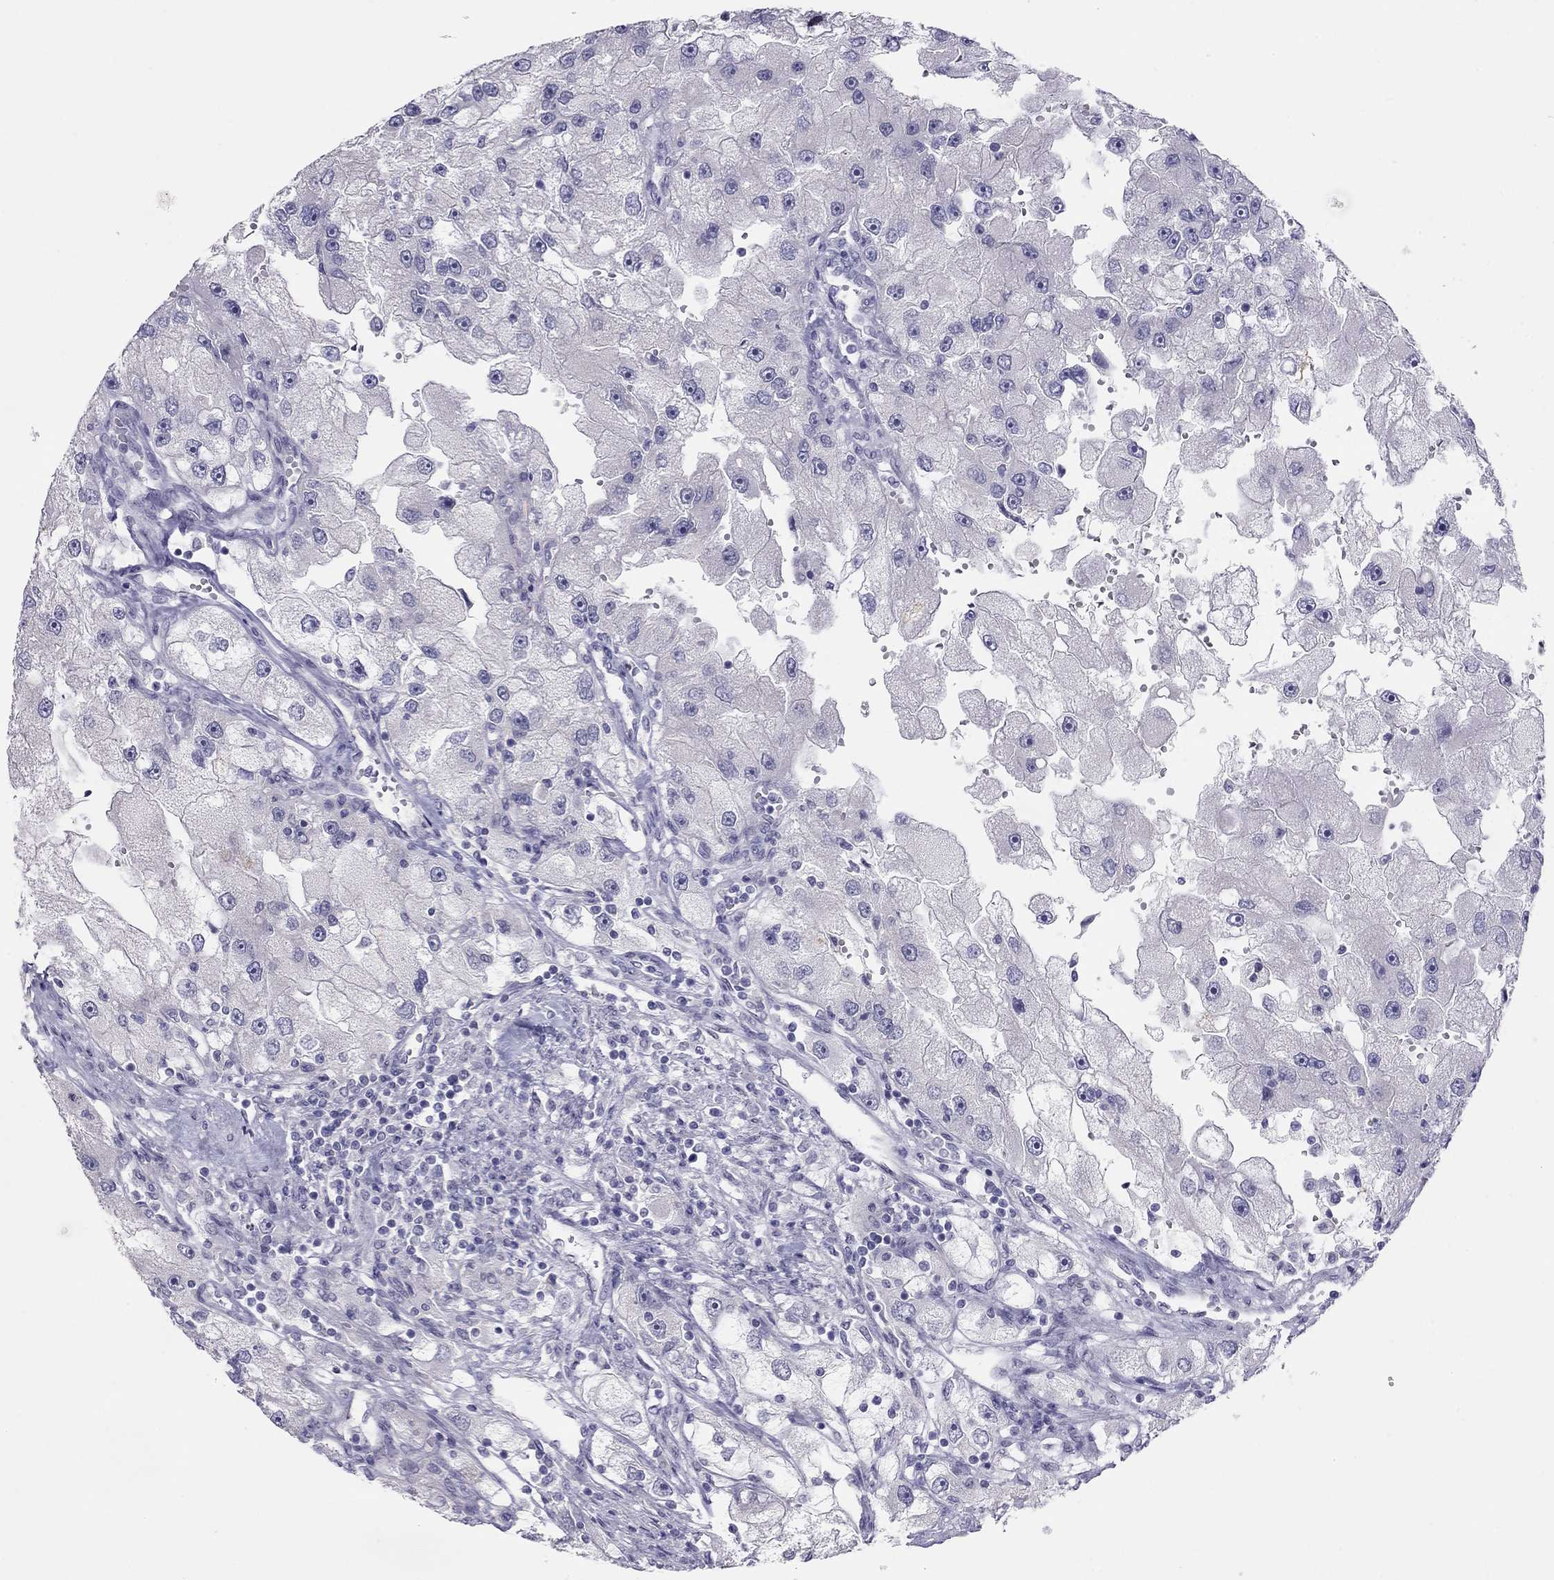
{"staining": {"intensity": "negative", "quantity": "none", "location": "none"}, "tissue": "renal cancer", "cell_type": "Tumor cells", "image_type": "cancer", "snomed": [{"axis": "morphology", "description": "Adenocarcinoma, NOS"}, {"axis": "topography", "description": "Kidney"}], "caption": "Tumor cells show no significant protein expression in renal cancer (adenocarcinoma). The staining is performed using DAB brown chromogen with nuclei counter-stained in using hematoxylin.", "gene": "KCNV2", "patient": {"sex": "male", "age": 63}}